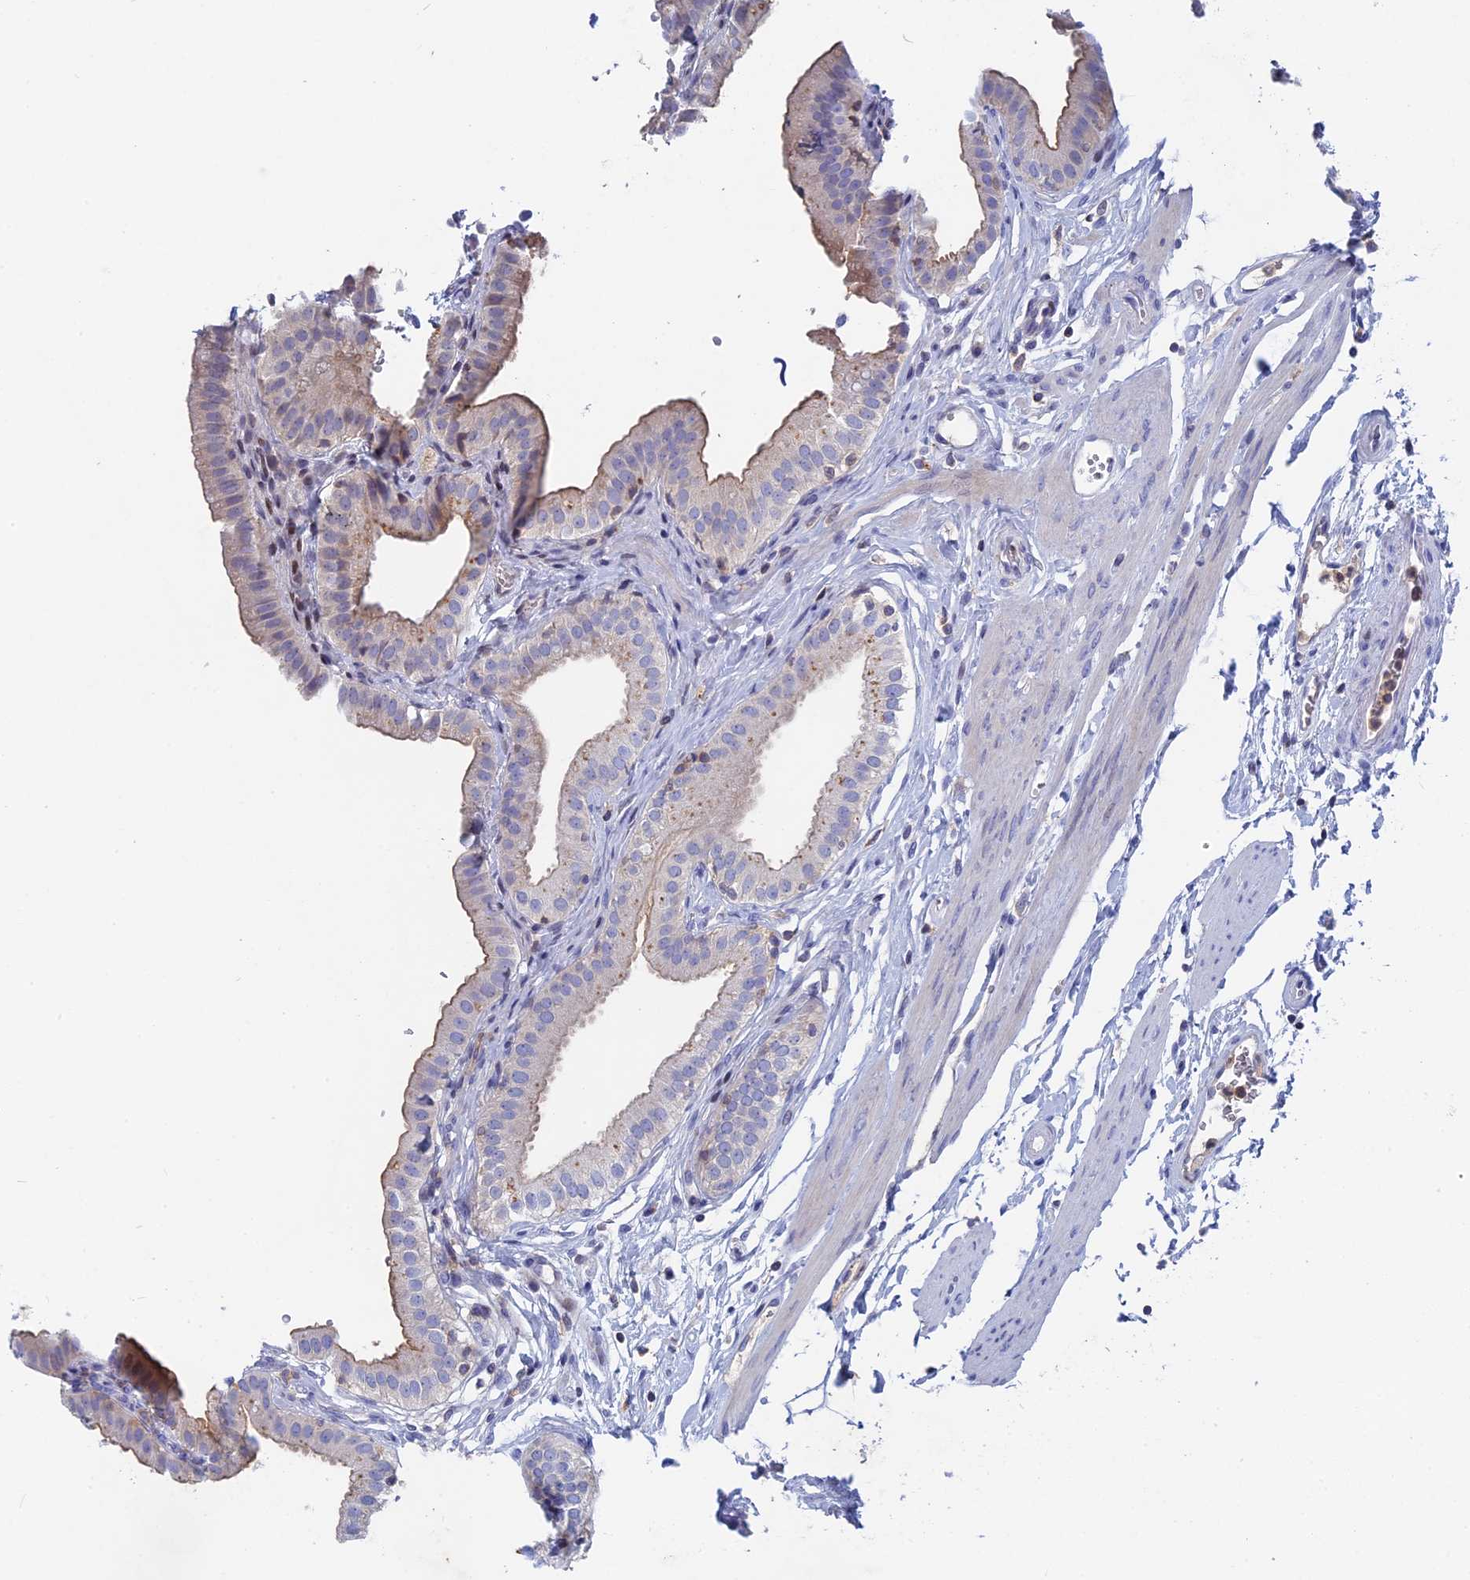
{"staining": {"intensity": "weak", "quantity": "25%-75%", "location": "cytoplasmic/membranous"}, "tissue": "gallbladder", "cell_type": "Glandular cells", "image_type": "normal", "snomed": [{"axis": "morphology", "description": "Normal tissue, NOS"}, {"axis": "topography", "description": "Gallbladder"}], "caption": "Immunohistochemical staining of unremarkable gallbladder reveals weak cytoplasmic/membranous protein expression in approximately 25%-75% of glandular cells.", "gene": "ACP7", "patient": {"sex": "female", "age": 61}}